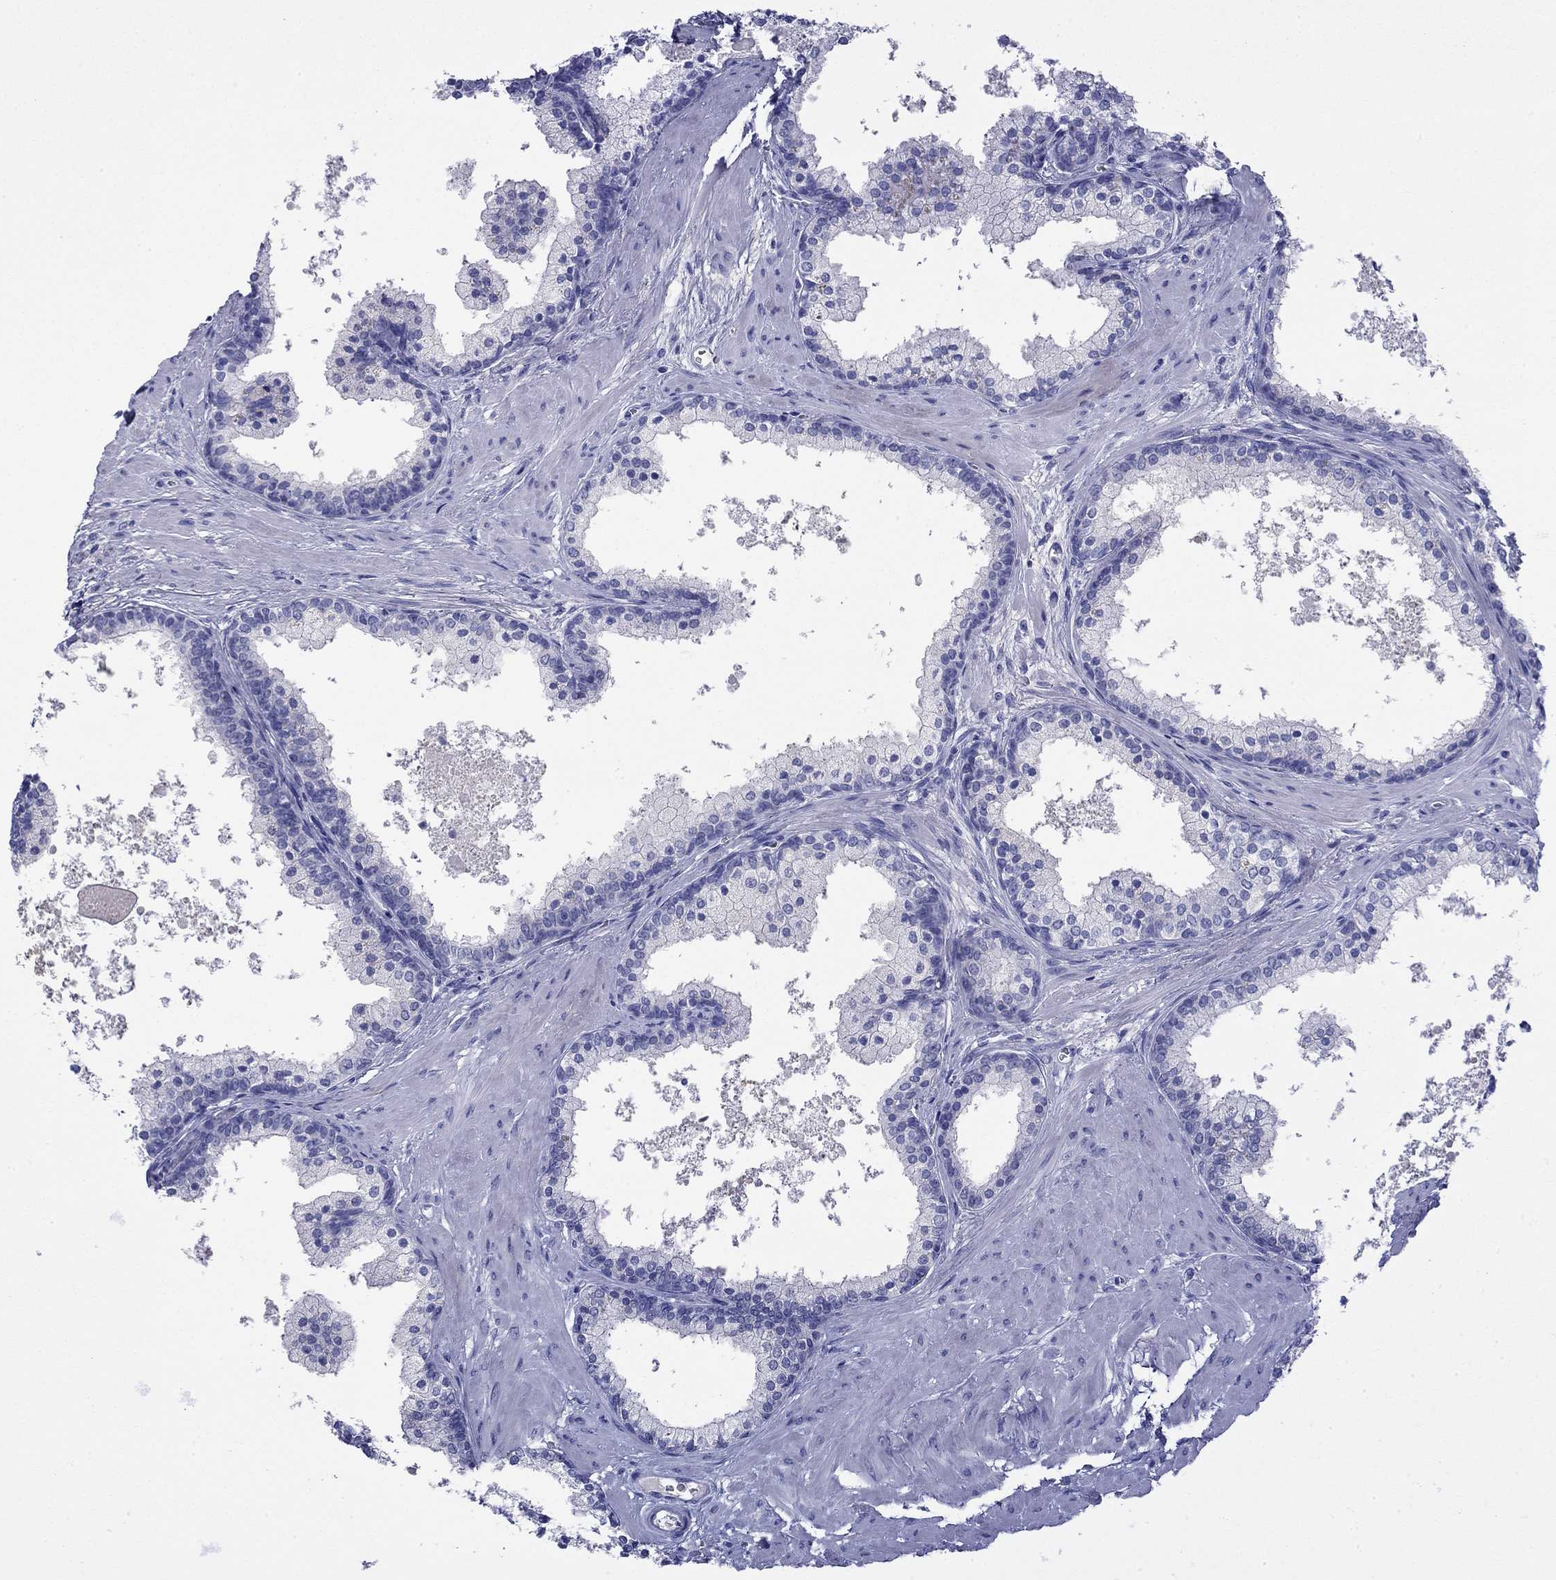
{"staining": {"intensity": "negative", "quantity": "none", "location": "none"}, "tissue": "prostate", "cell_type": "Glandular cells", "image_type": "normal", "snomed": [{"axis": "morphology", "description": "Normal tissue, NOS"}, {"axis": "topography", "description": "Prostate"}], "caption": "Immunohistochemistry (IHC) of benign human prostate displays no staining in glandular cells.", "gene": "ODF4", "patient": {"sex": "male", "age": 61}}